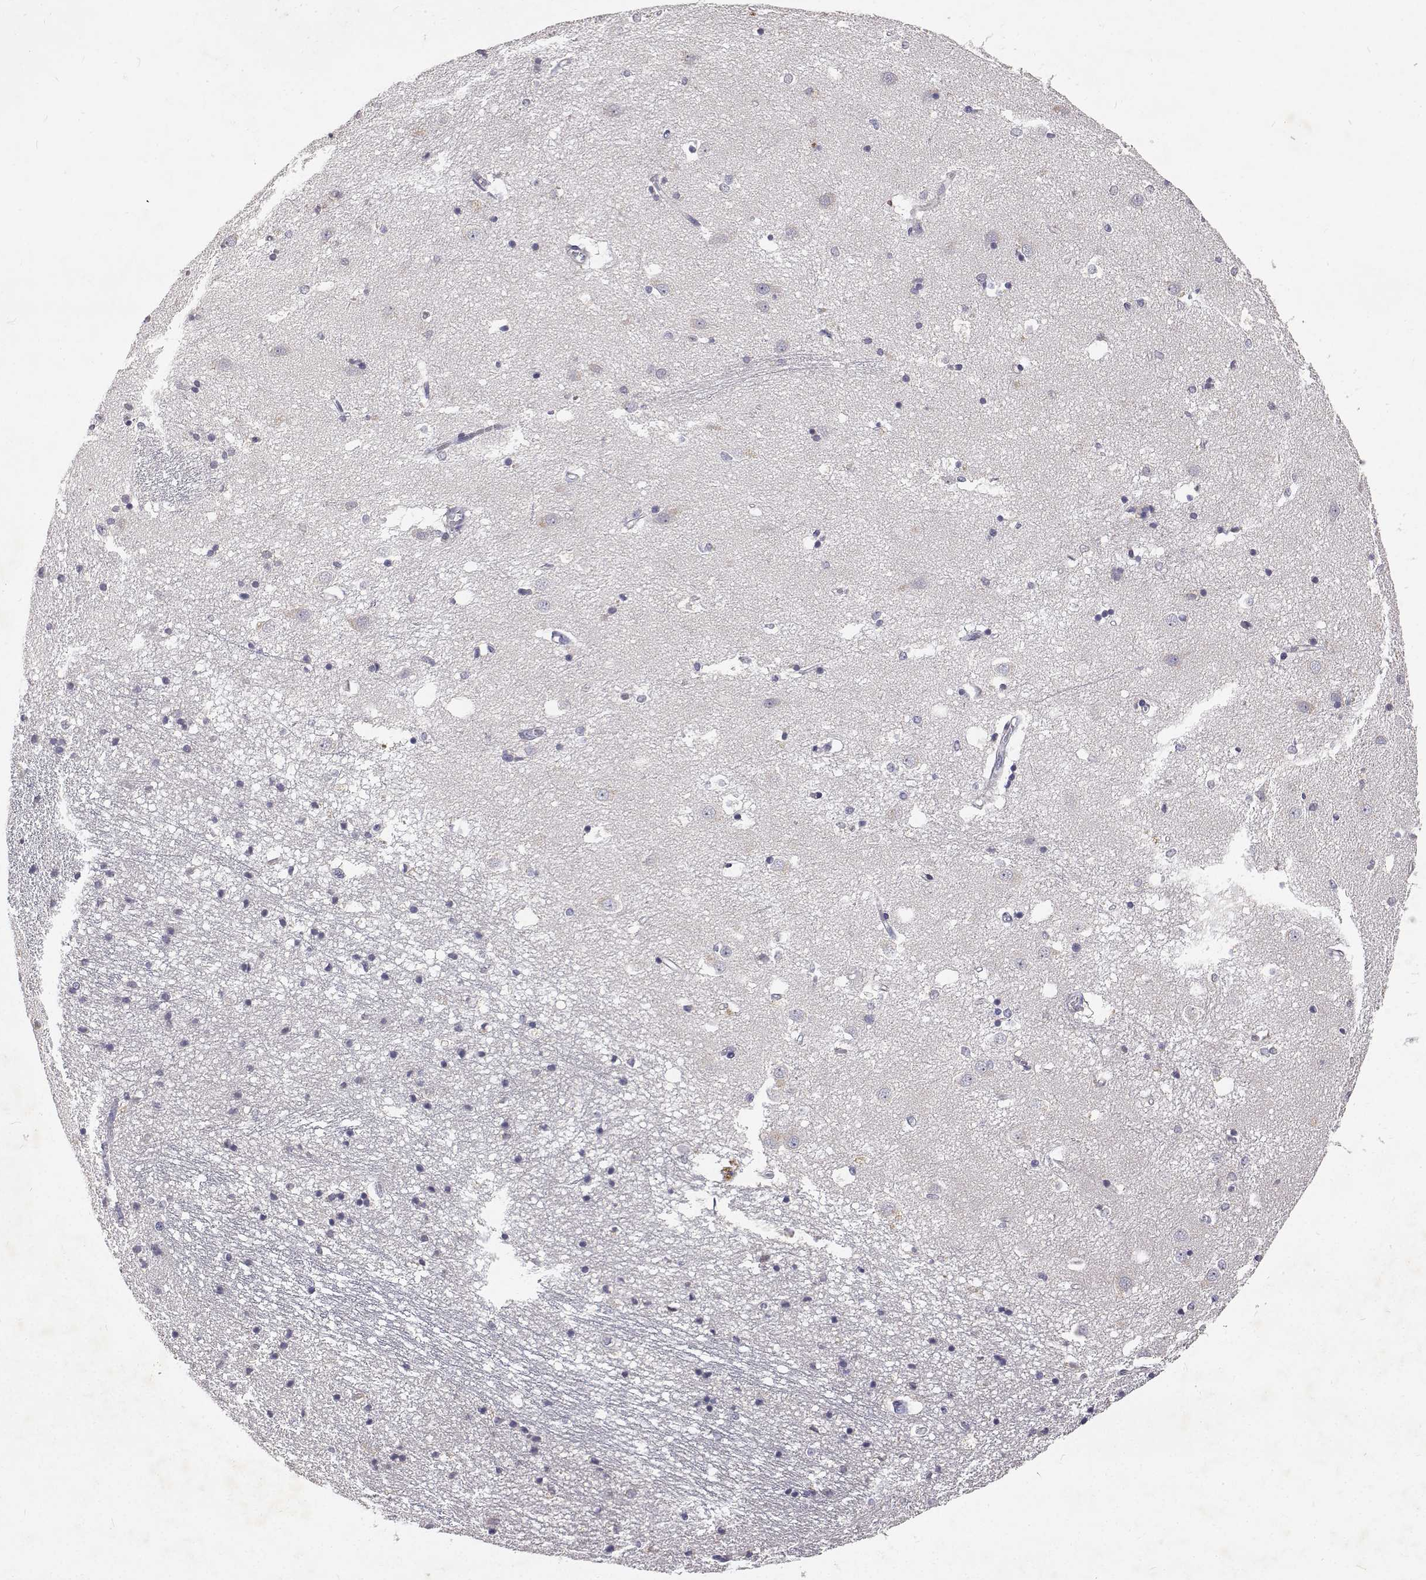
{"staining": {"intensity": "negative", "quantity": "none", "location": "none"}, "tissue": "caudate", "cell_type": "Glial cells", "image_type": "normal", "snomed": [{"axis": "morphology", "description": "Normal tissue, NOS"}, {"axis": "topography", "description": "Lateral ventricle wall"}], "caption": "Photomicrograph shows no protein positivity in glial cells of normal caudate.", "gene": "TRIM60", "patient": {"sex": "male", "age": 54}}